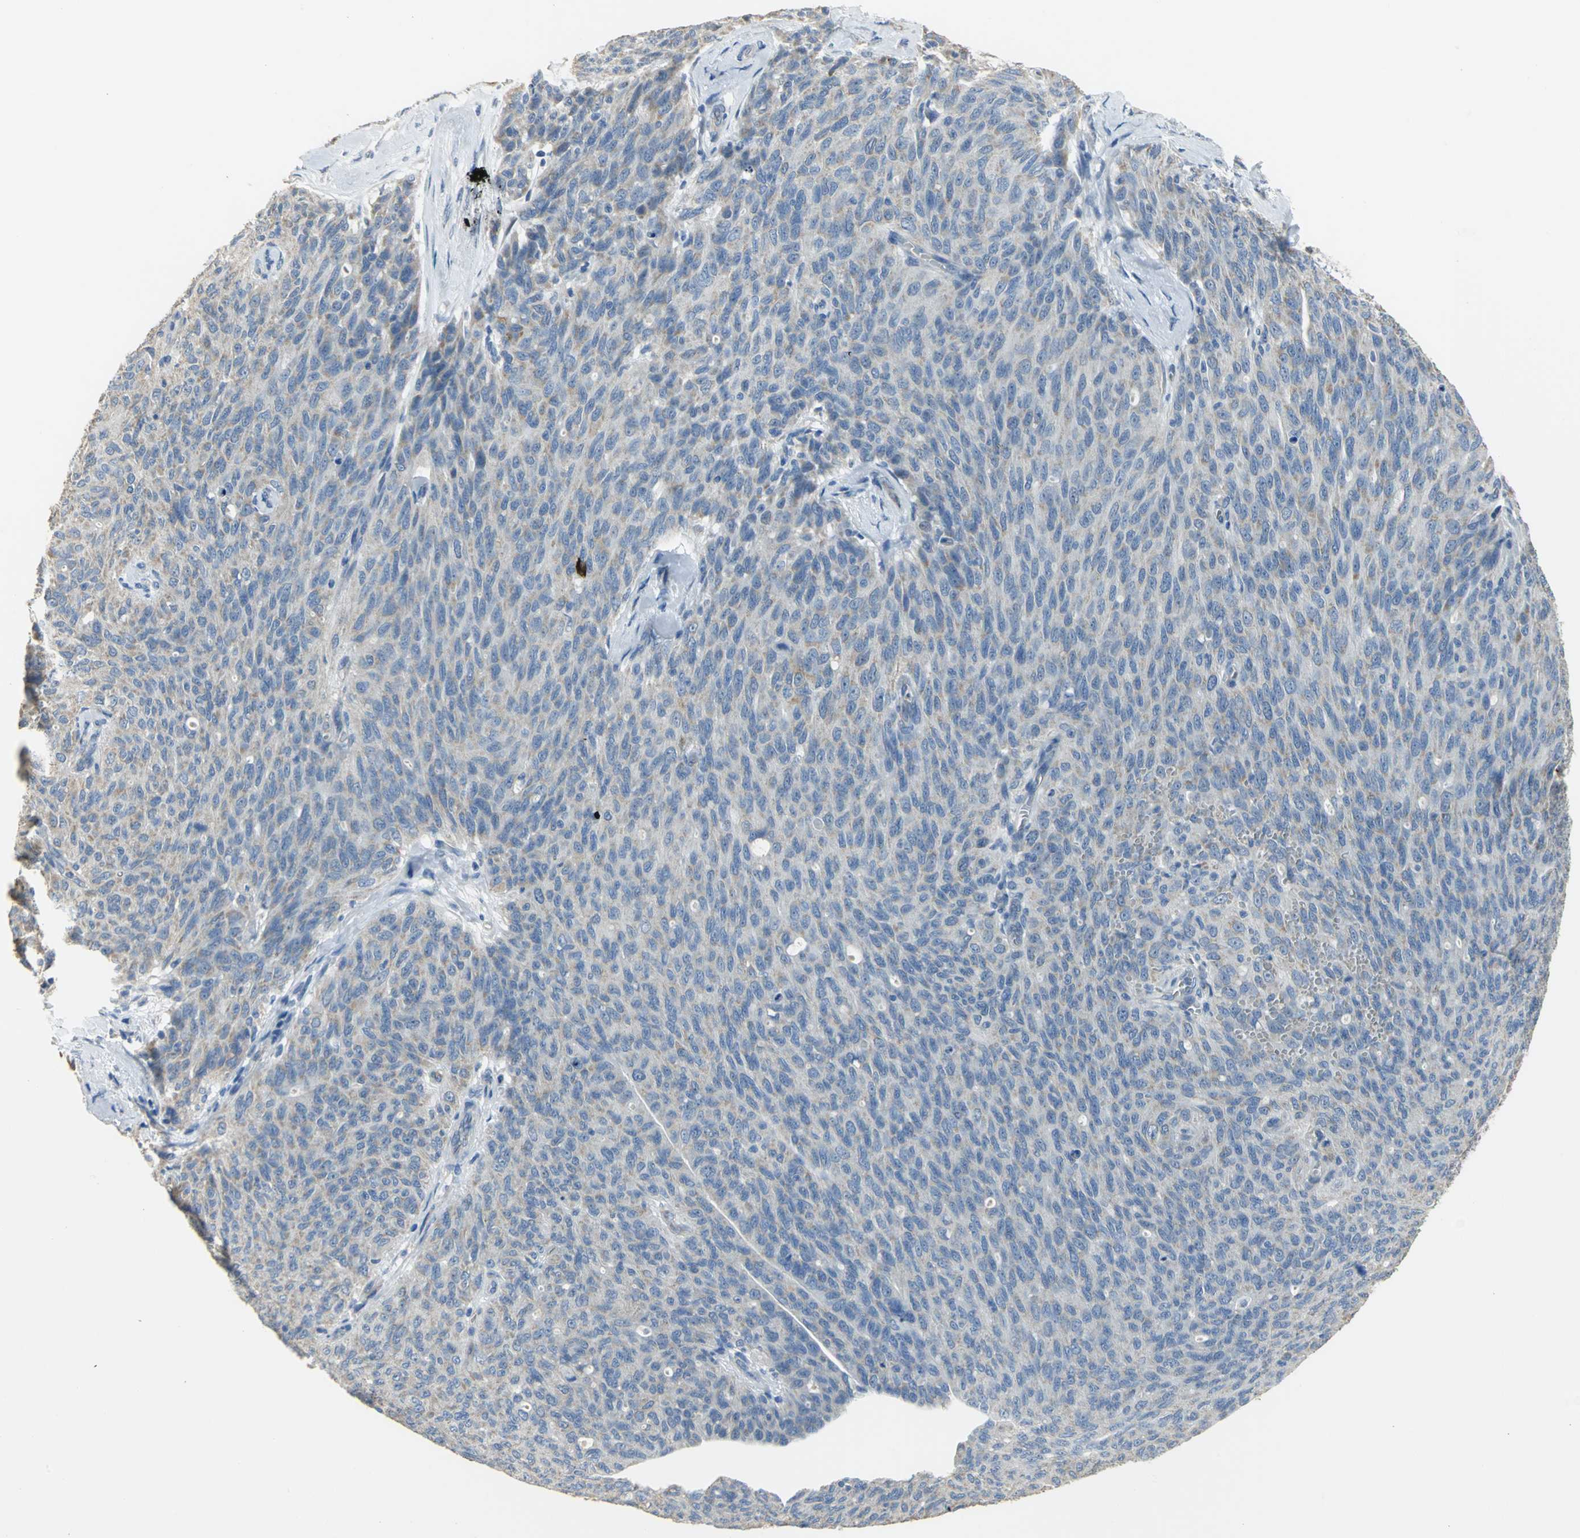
{"staining": {"intensity": "weak", "quantity": "25%-75%", "location": "cytoplasmic/membranous"}, "tissue": "ovarian cancer", "cell_type": "Tumor cells", "image_type": "cancer", "snomed": [{"axis": "morphology", "description": "Carcinoma, endometroid"}, {"axis": "topography", "description": "Ovary"}], "caption": "Protein expression analysis of ovarian endometroid carcinoma displays weak cytoplasmic/membranous staining in approximately 25%-75% of tumor cells.", "gene": "HTR1F", "patient": {"sex": "female", "age": 60}}